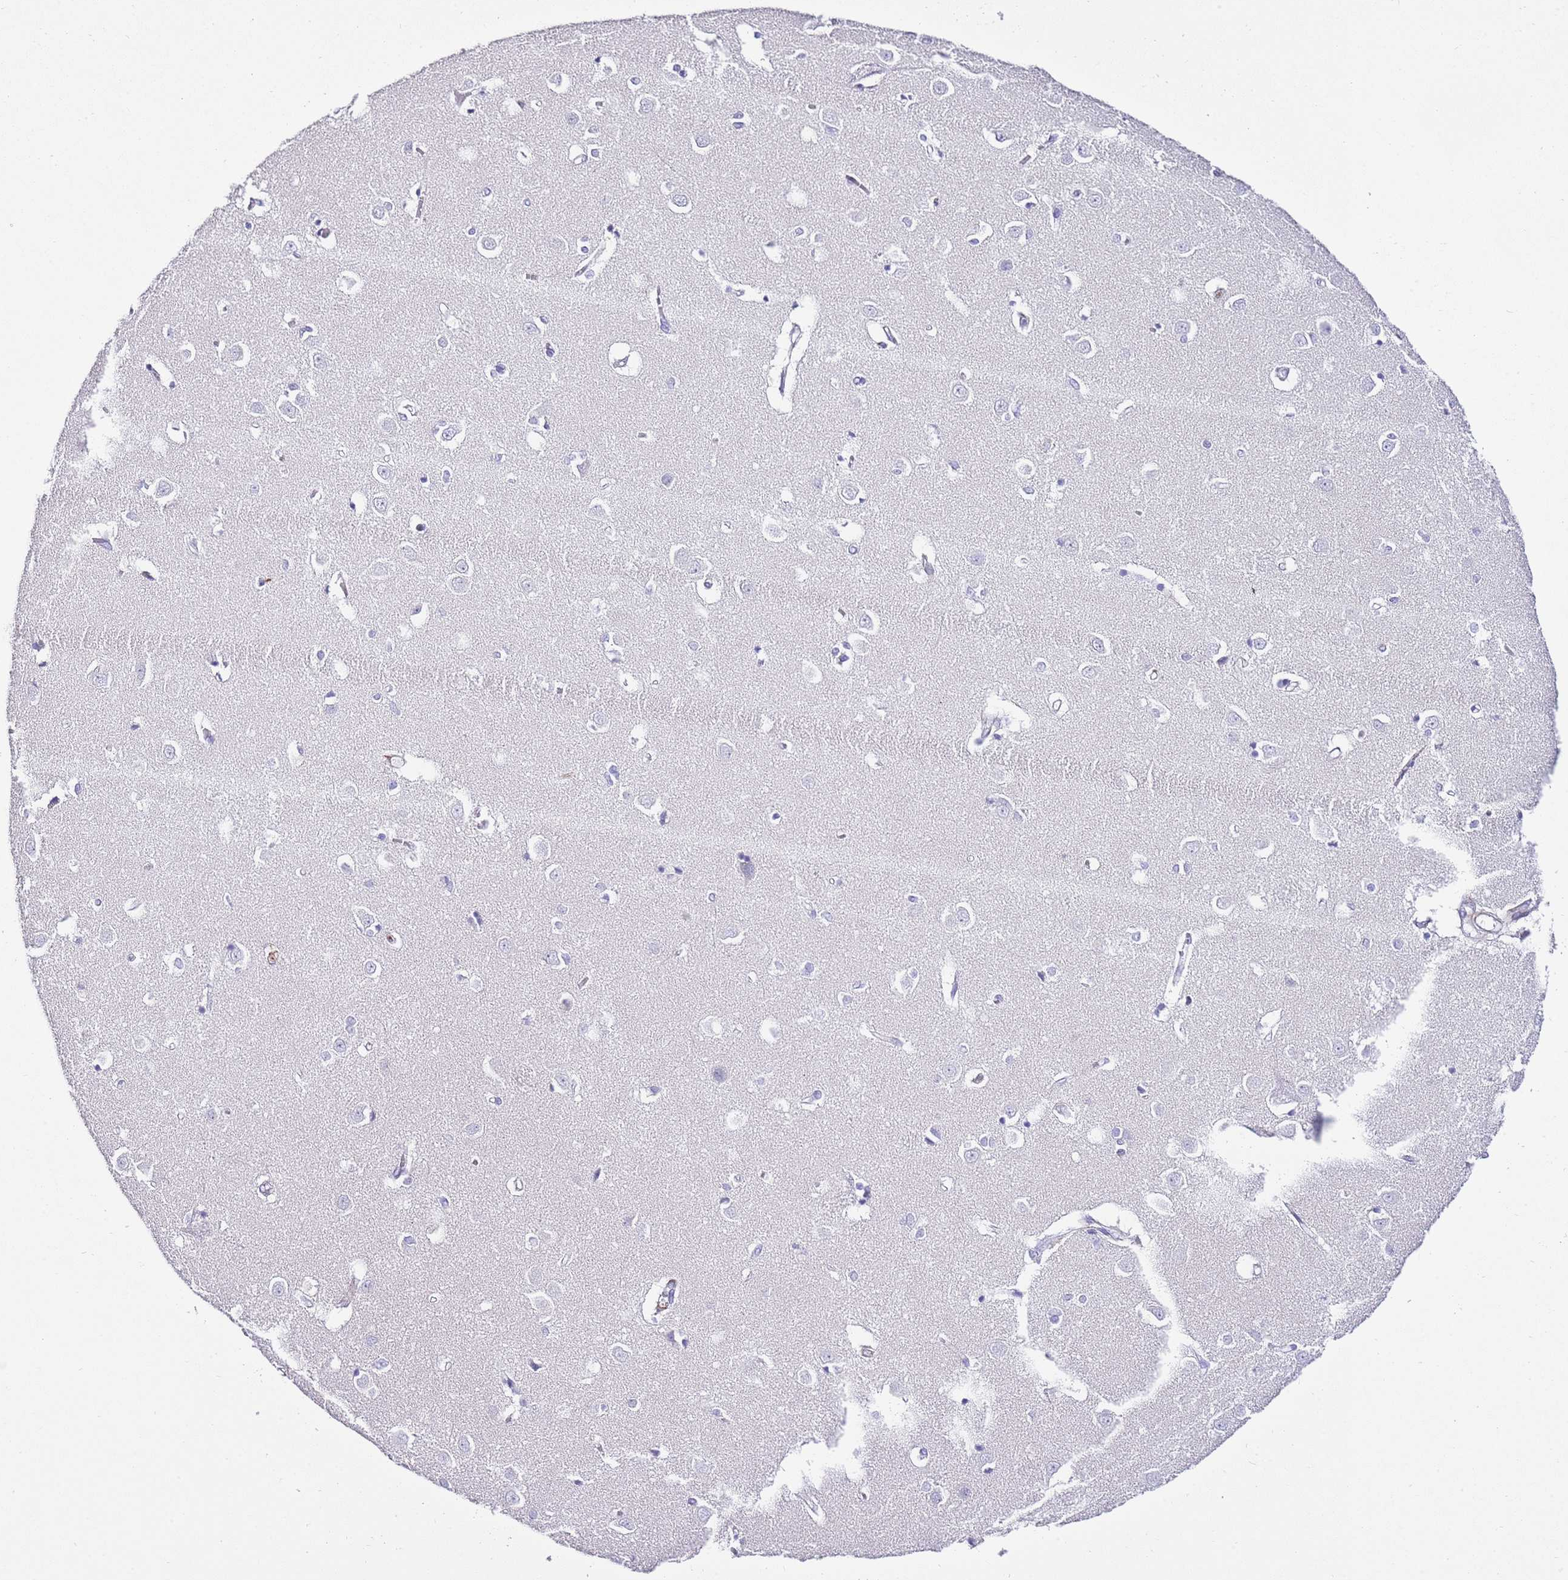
{"staining": {"intensity": "negative", "quantity": "none", "location": "none"}, "tissue": "caudate", "cell_type": "Glial cells", "image_type": "normal", "snomed": [{"axis": "morphology", "description": "Normal tissue, NOS"}, {"axis": "topography", "description": "Lateral ventricle wall"}], "caption": "Caudate was stained to show a protein in brown. There is no significant expression in glial cells. Nuclei are stained in blue.", "gene": "ALDH3A1", "patient": {"sex": "male", "age": 37}}